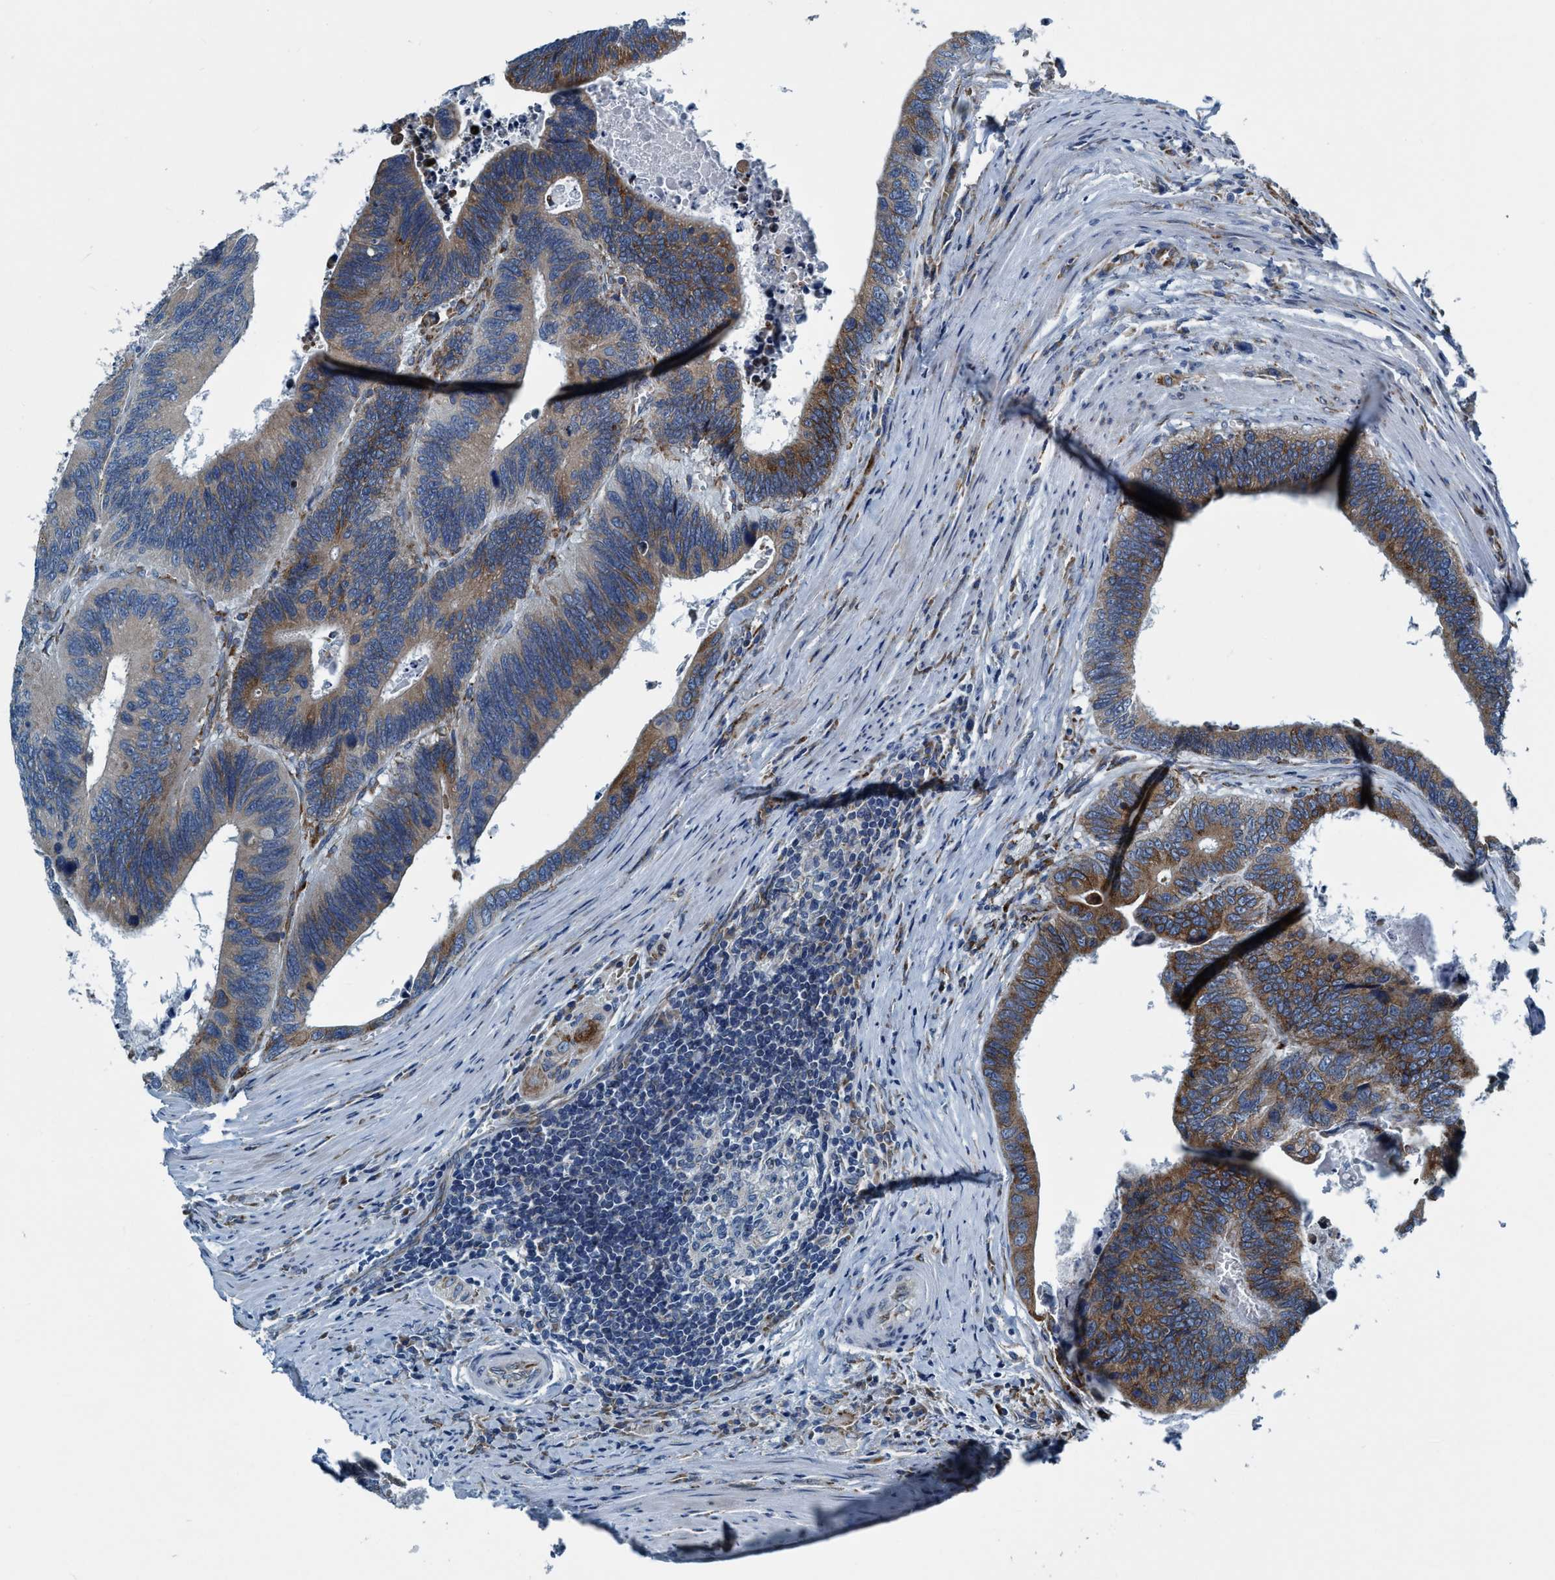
{"staining": {"intensity": "moderate", "quantity": "25%-75%", "location": "cytoplasmic/membranous"}, "tissue": "colorectal cancer", "cell_type": "Tumor cells", "image_type": "cancer", "snomed": [{"axis": "morphology", "description": "Adenocarcinoma, NOS"}, {"axis": "topography", "description": "Colon"}], "caption": "Moderate cytoplasmic/membranous protein staining is identified in approximately 25%-75% of tumor cells in colorectal adenocarcinoma.", "gene": "ARMC9", "patient": {"sex": "male", "age": 72}}